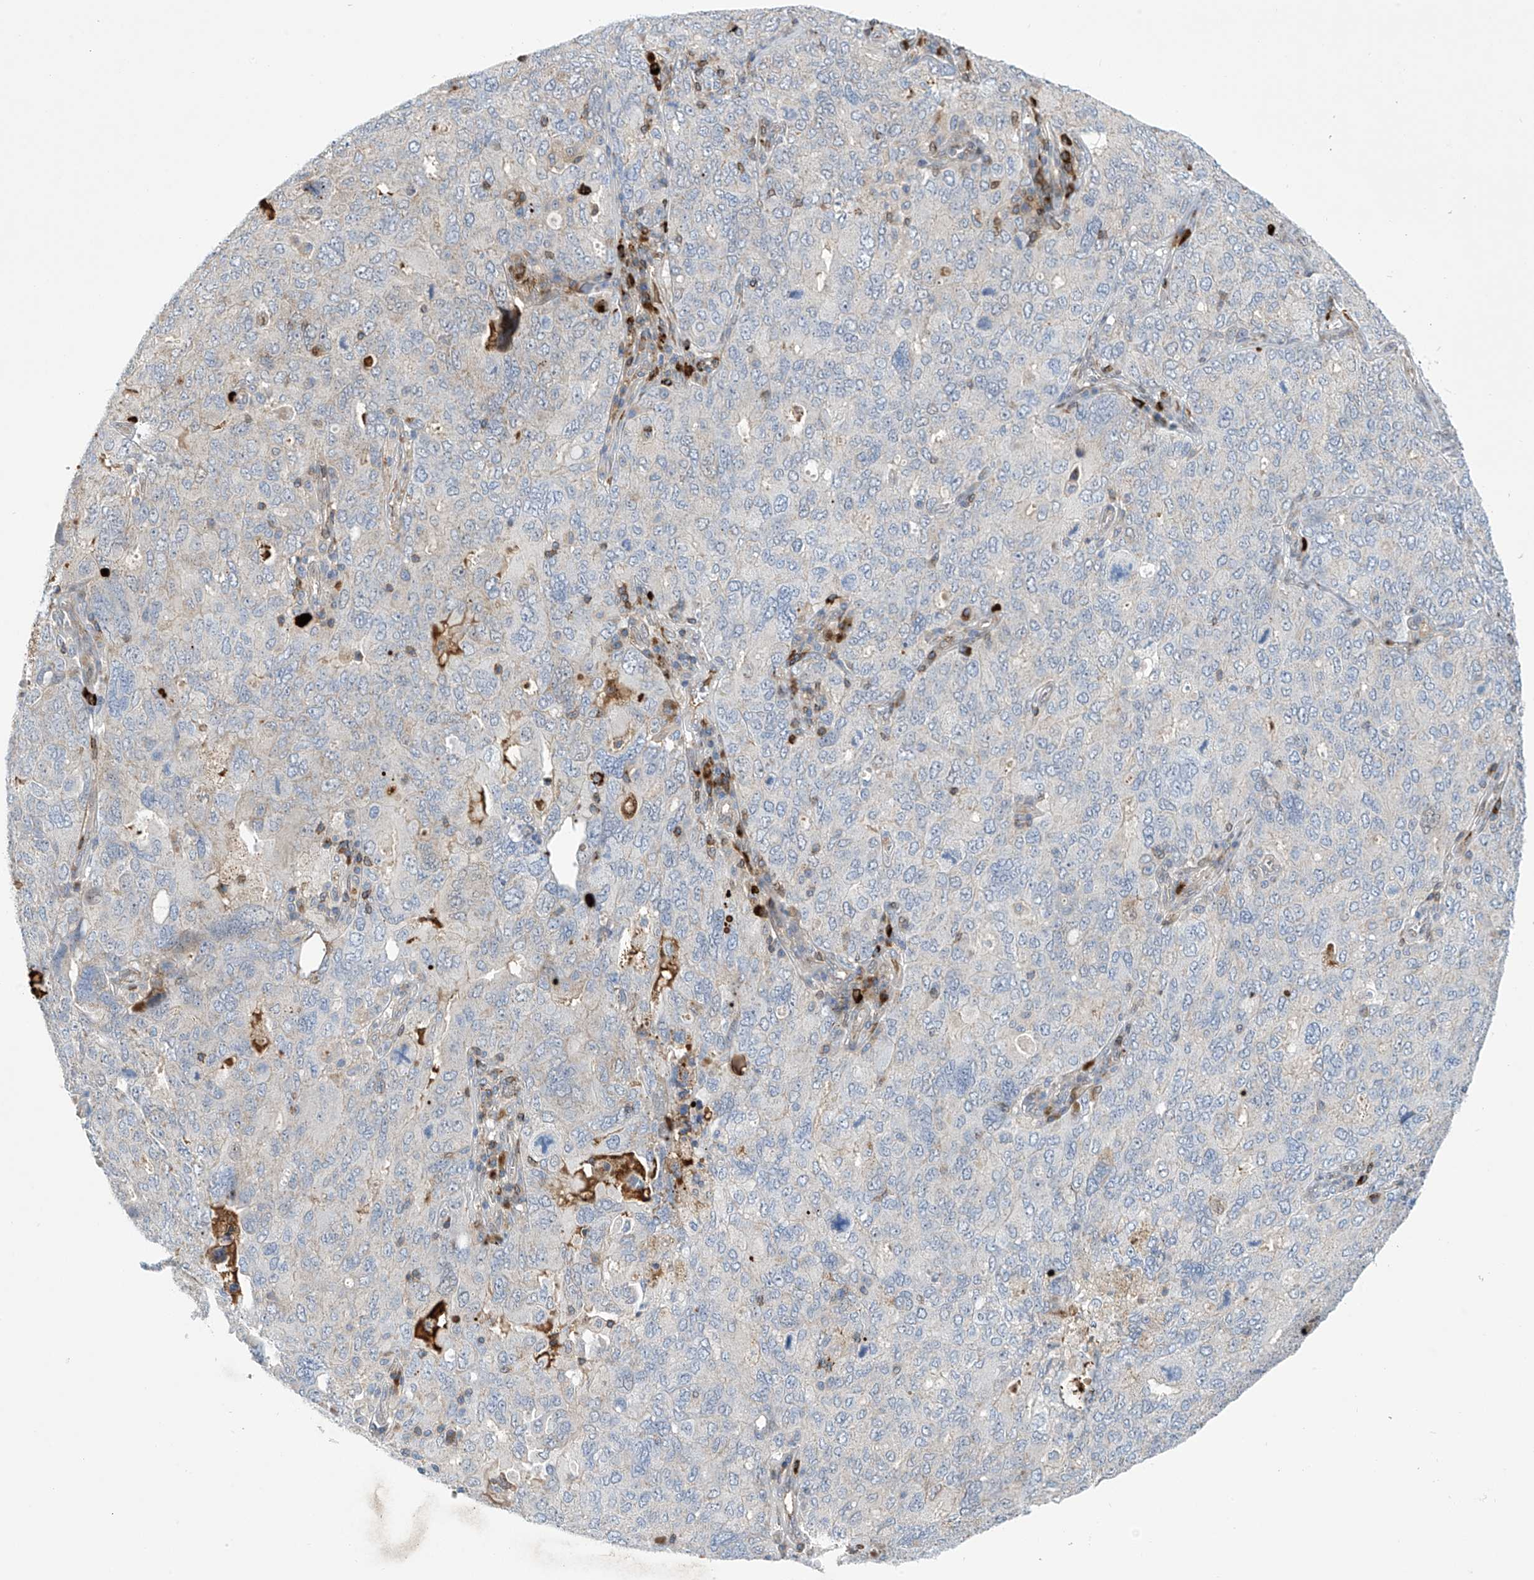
{"staining": {"intensity": "negative", "quantity": "none", "location": "none"}, "tissue": "ovarian cancer", "cell_type": "Tumor cells", "image_type": "cancer", "snomed": [{"axis": "morphology", "description": "Carcinoma, endometroid"}, {"axis": "topography", "description": "Ovary"}], "caption": "Photomicrograph shows no significant protein positivity in tumor cells of ovarian cancer (endometroid carcinoma).", "gene": "IBA57", "patient": {"sex": "female", "age": 62}}